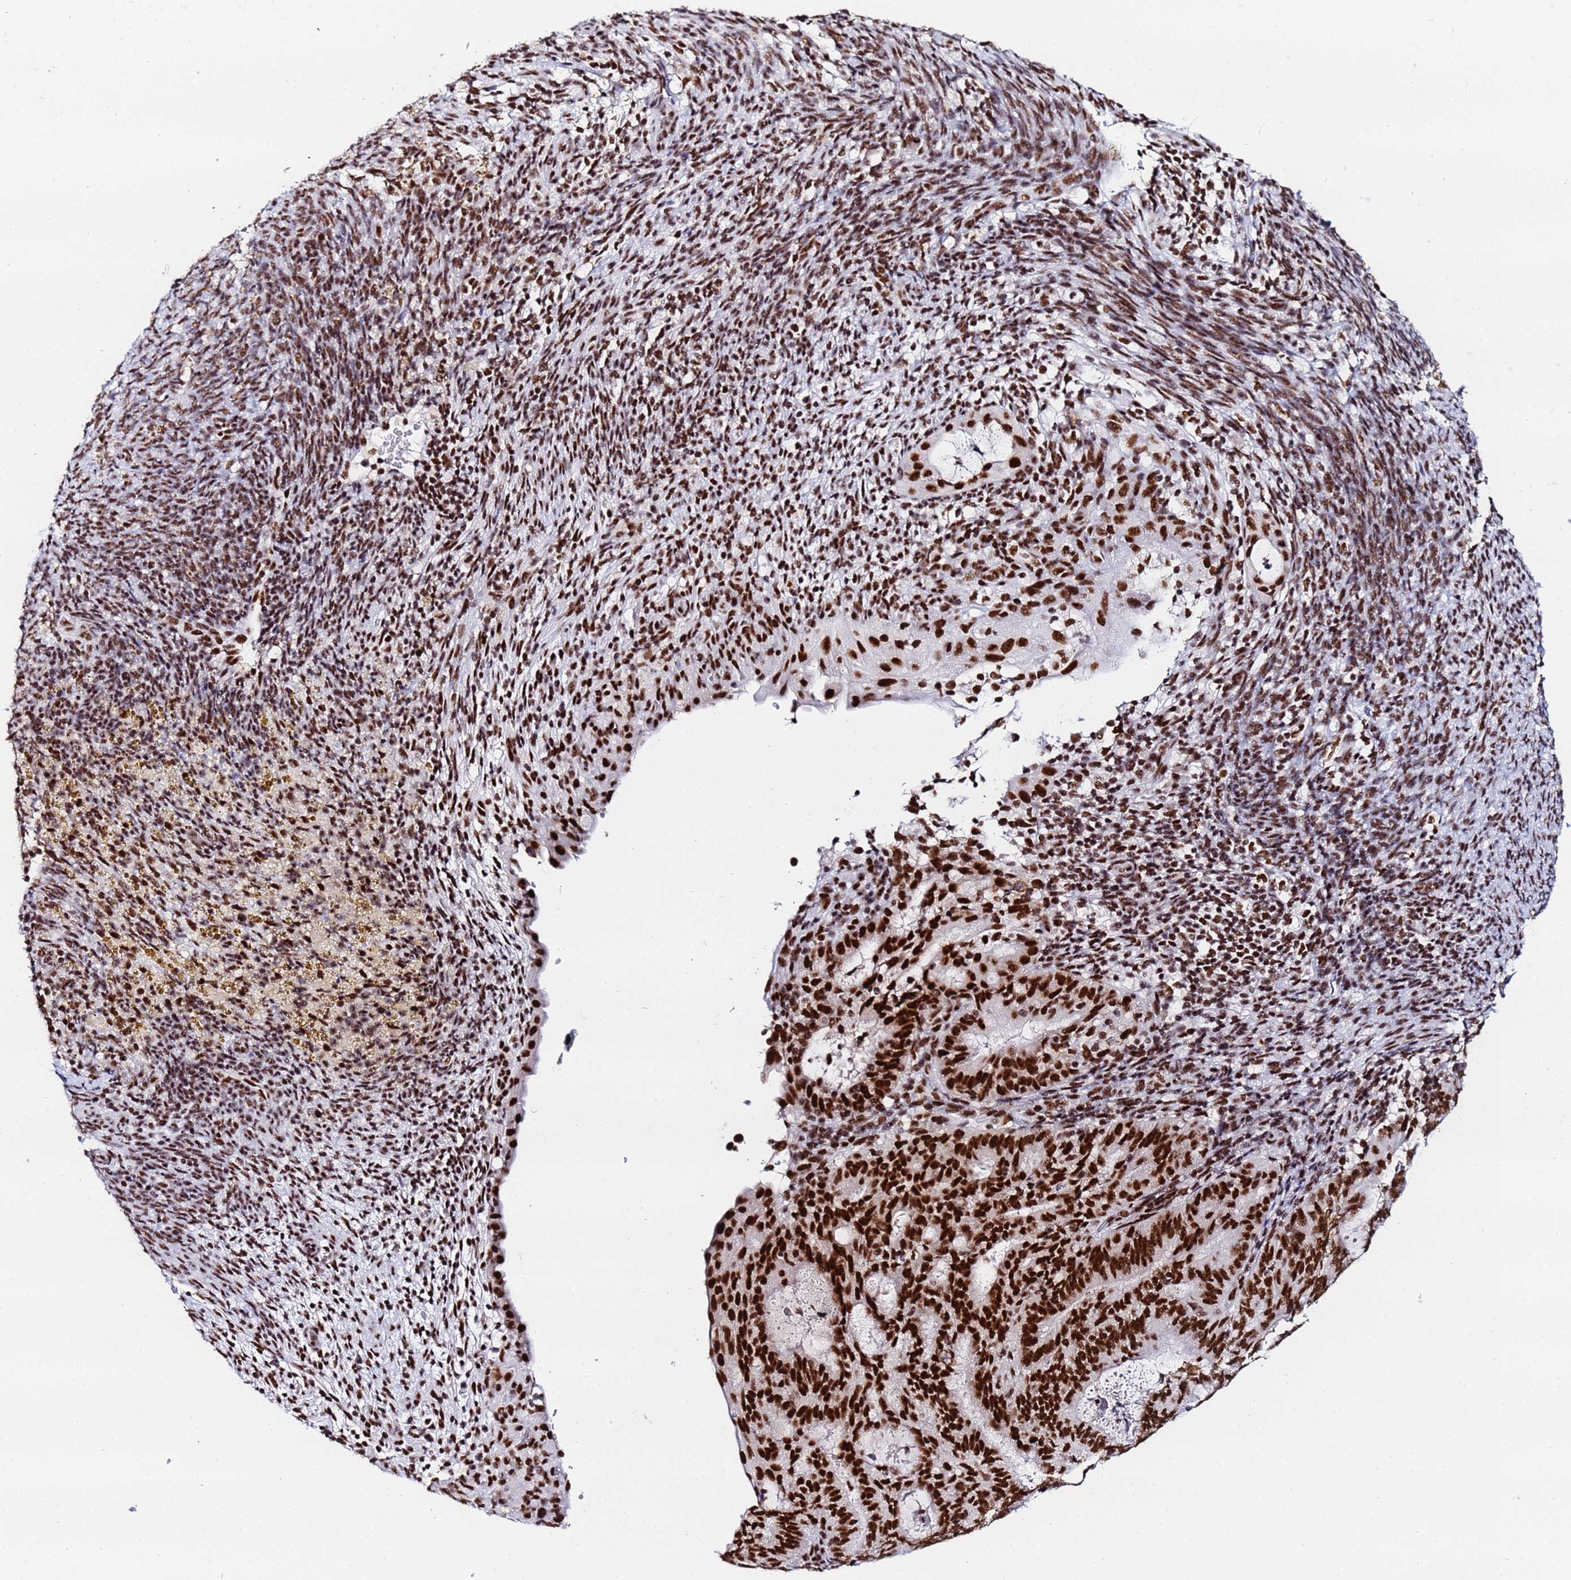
{"staining": {"intensity": "strong", "quantity": ">75%", "location": "nuclear"}, "tissue": "endometrial cancer", "cell_type": "Tumor cells", "image_type": "cancer", "snomed": [{"axis": "morphology", "description": "Adenocarcinoma, NOS"}, {"axis": "topography", "description": "Endometrium"}], "caption": "Tumor cells reveal high levels of strong nuclear expression in approximately >75% of cells in adenocarcinoma (endometrial). (DAB (3,3'-diaminobenzidine) = brown stain, brightfield microscopy at high magnification).", "gene": "SNRPA1", "patient": {"sex": "female", "age": 70}}